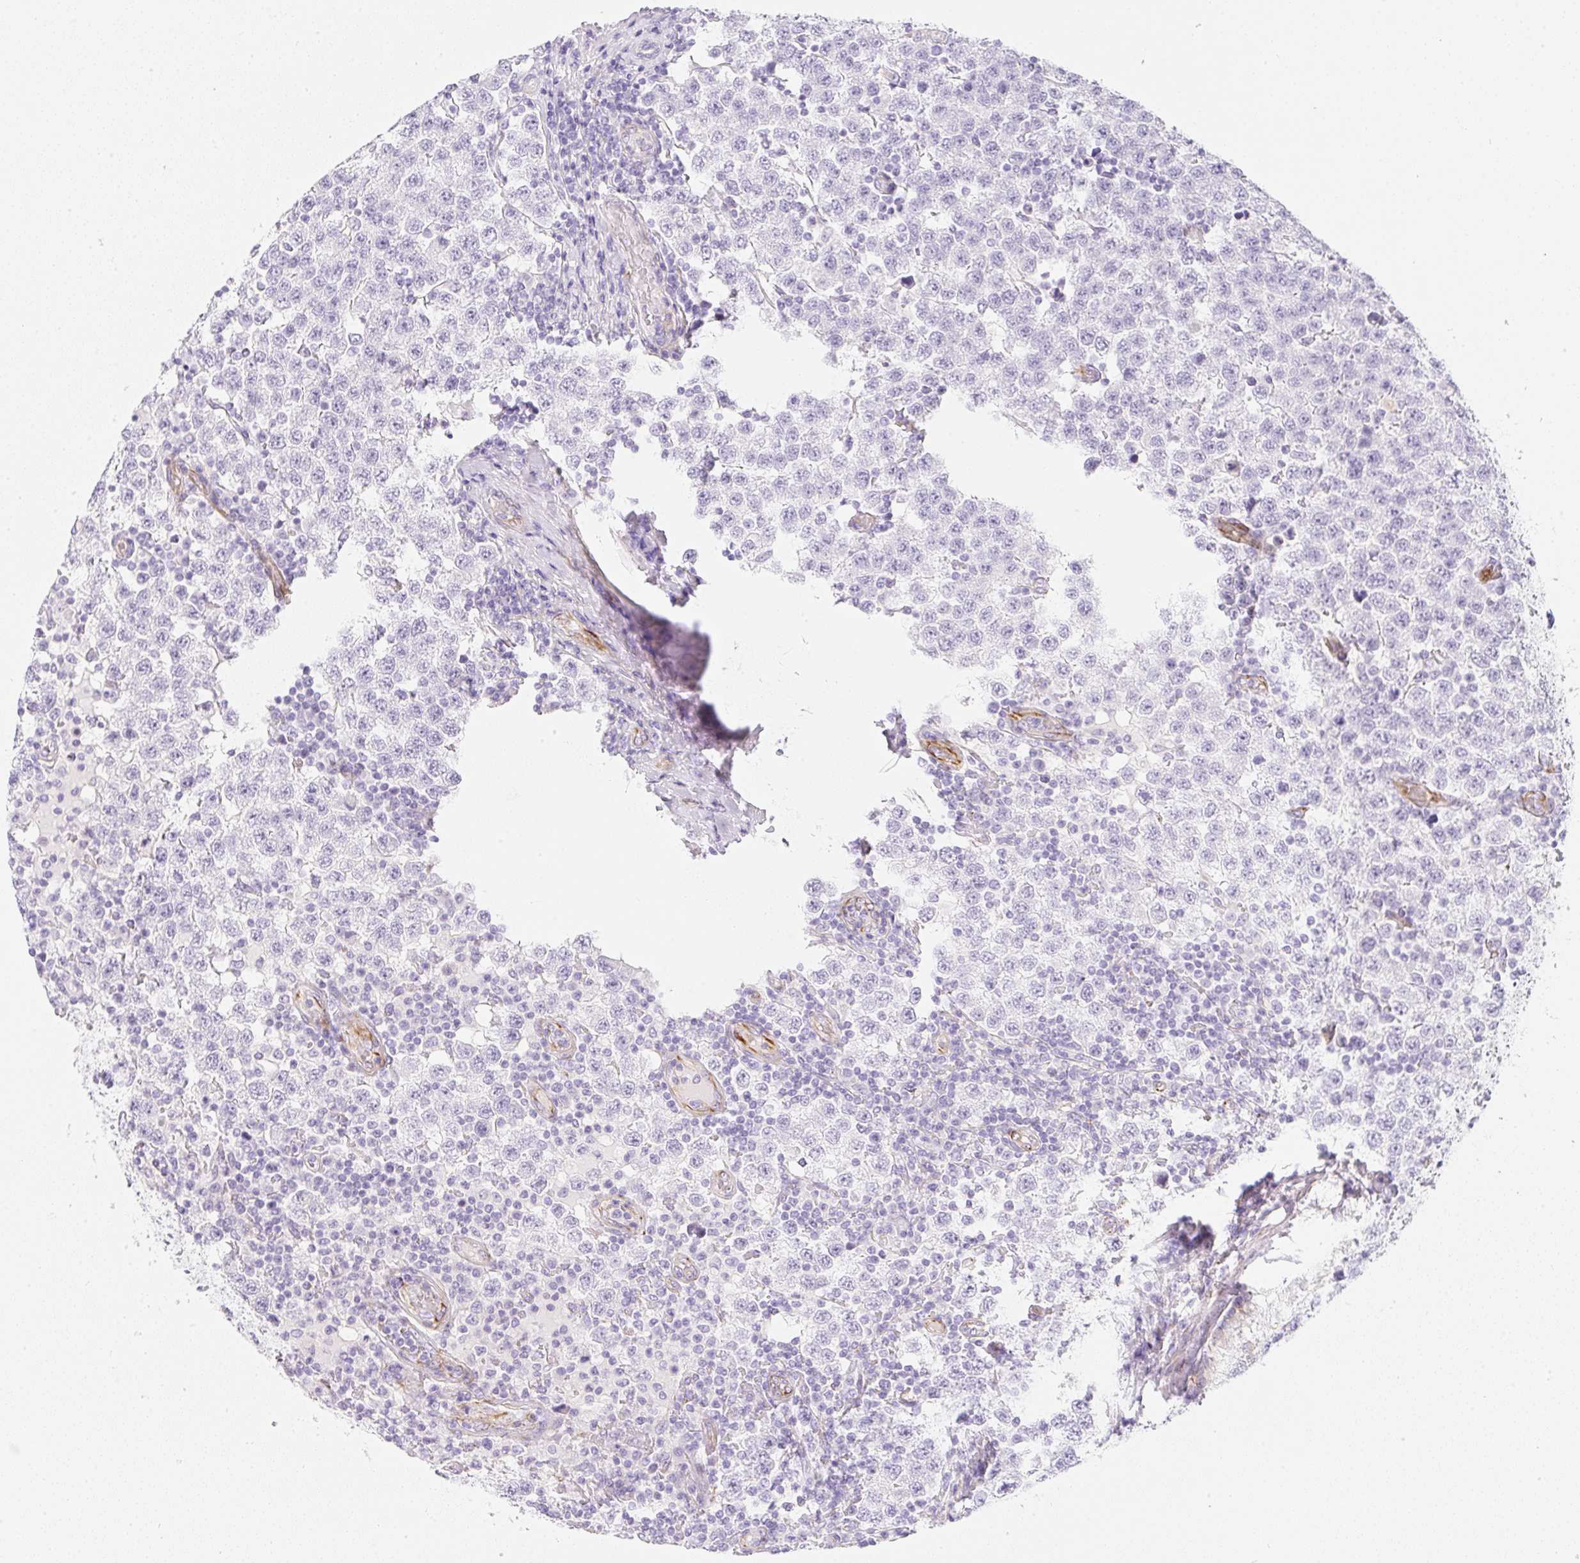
{"staining": {"intensity": "negative", "quantity": "none", "location": "none"}, "tissue": "testis cancer", "cell_type": "Tumor cells", "image_type": "cancer", "snomed": [{"axis": "morphology", "description": "Seminoma, NOS"}, {"axis": "topography", "description": "Testis"}], "caption": "A high-resolution image shows IHC staining of testis cancer (seminoma), which reveals no significant staining in tumor cells. The staining was performed using DAB to visualize the protein expression in brown, while the nuclei were stained in blue with hematoxylin (Magnification: 20x).", "gene": "ZNF689", "patient": {"sex": "male", "age": 34}}